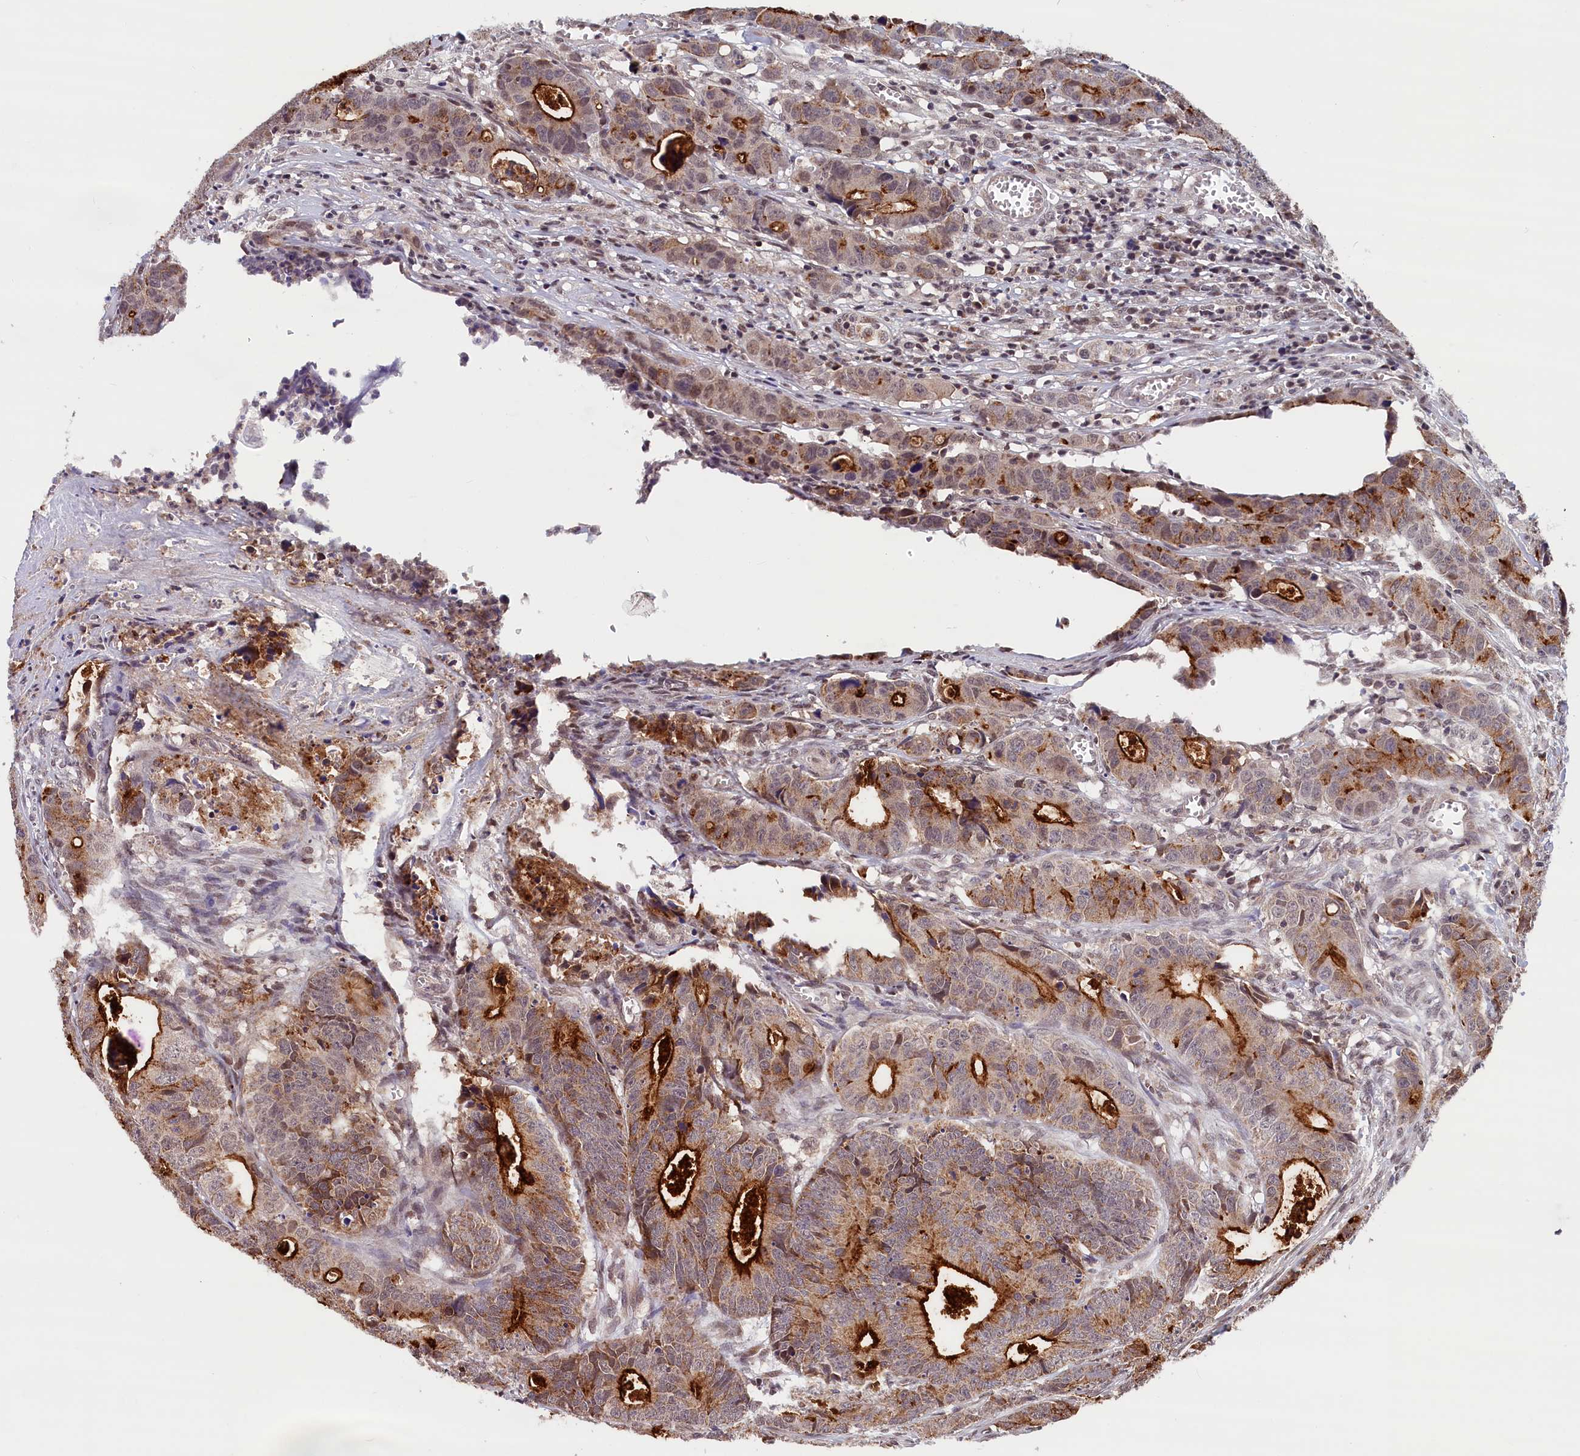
{"staining": {"intensity": "strong", "quantity": "25%-75%", "location": "cytoplasmic/membranous"}, "tissue": "colorectal cancer", "cell_type": "Tumor cells", "image_type": "cancer", "snomed": [{"axis": "morphology", "description": "Adenocarcinoma, NOS"}, {"axis": "topography", "description": "Colon"}], "caption": "A histopathology image of colorectal cancer (adenocarcinoma) stained for a protein displays strong cytoplasmic/membranous brown staining in tumor cells.", "gene": "KCNK6", "patient": {"sex": "female", "age": 57}}